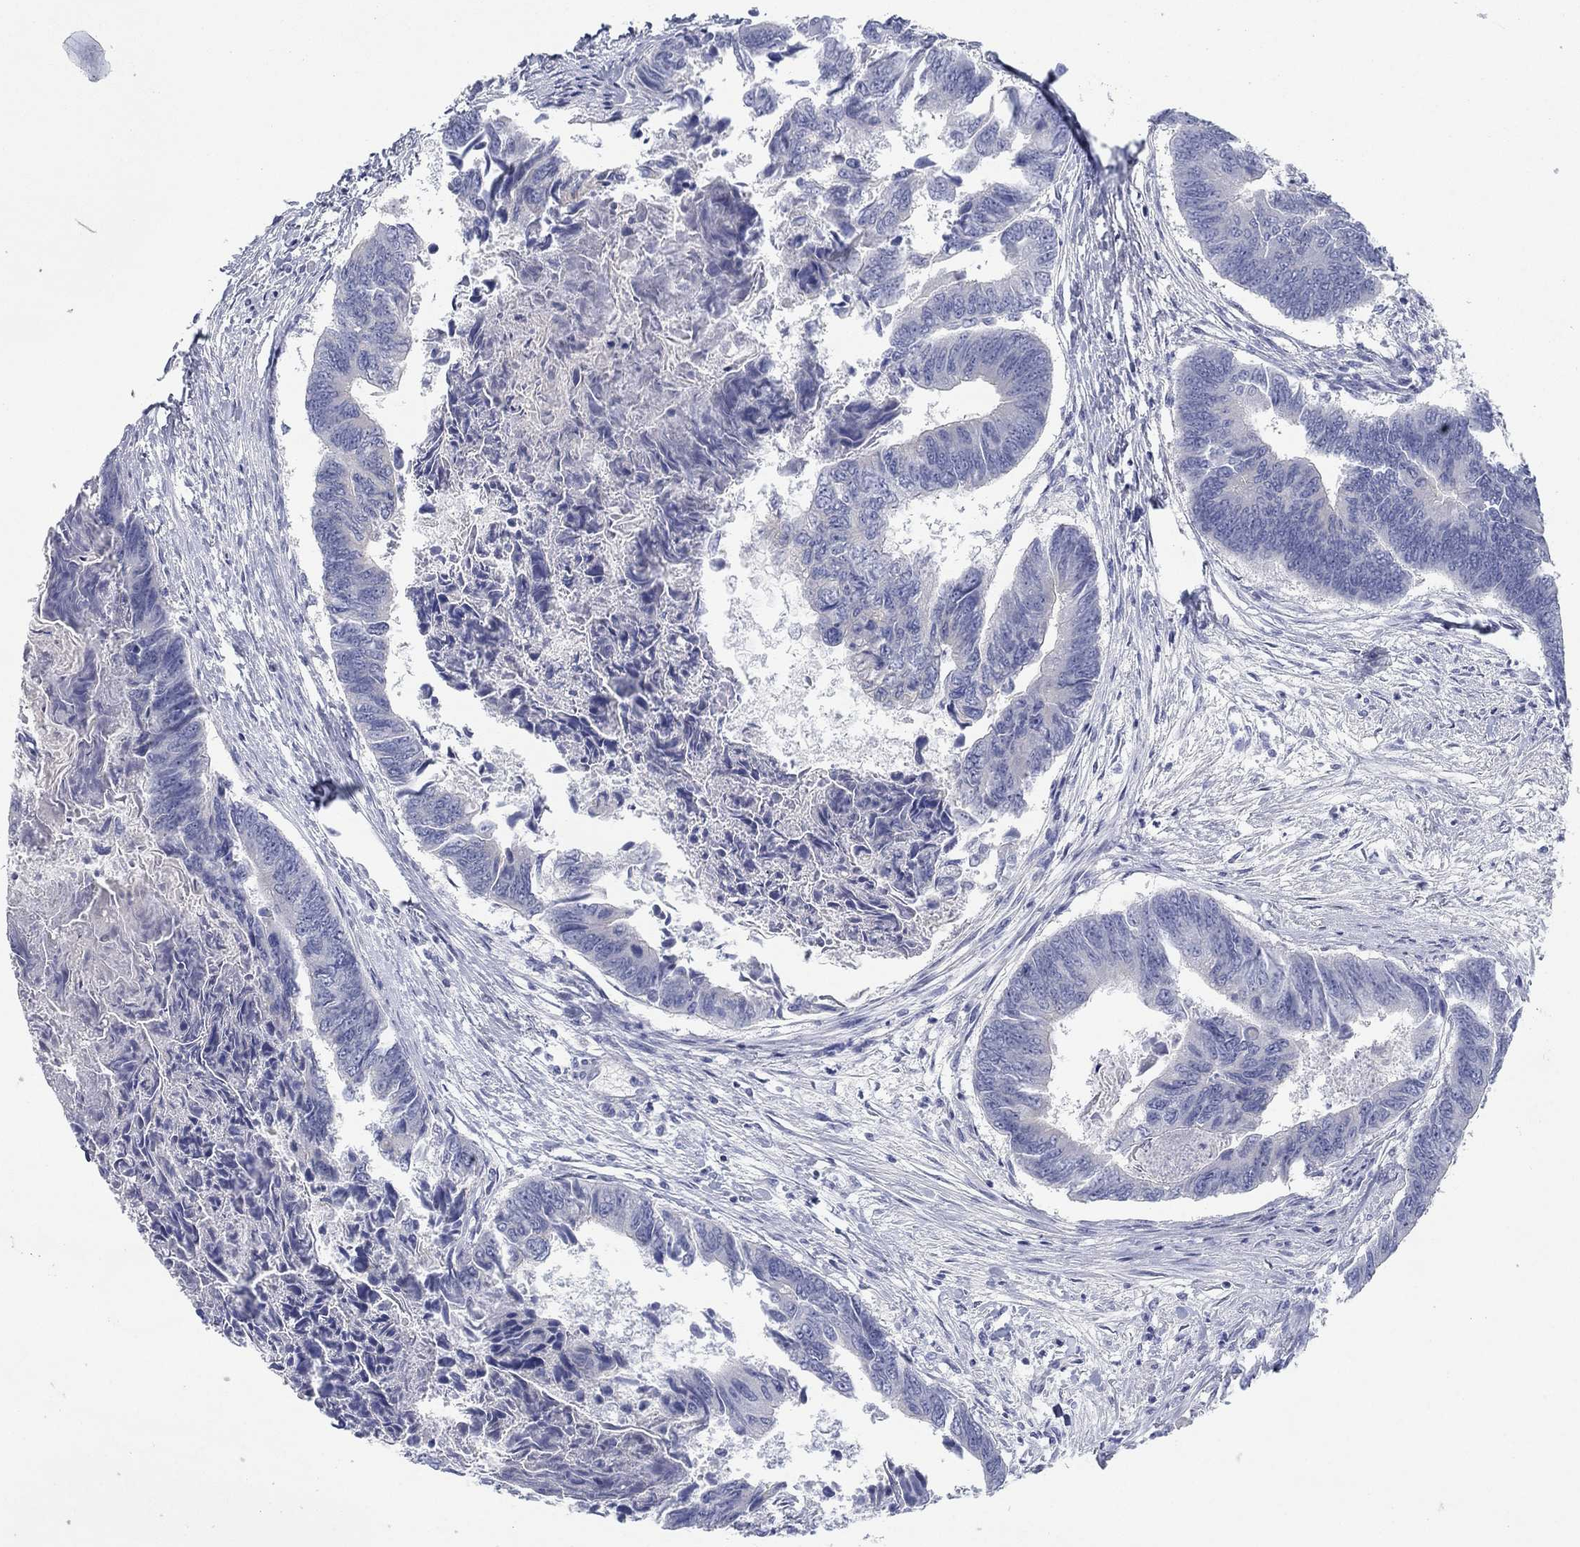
{"staining": {"intensity": "negative", "quantity": "none", "location": "none"}, "tissue": "colorectal cancer", "cell_type": "Tumor cells", "image_type": "cancer", "snomed": [{"axis": "morphology", "description": "Adenocarcinoma, NOS"}, {"axis": "topography", "description": "Colon"}], "caption": "Histopathology image shows no significant protein positivity in tumor cells of adenocarcinoma (colorectal).", "gene": "APOC3", "patient": {"sex": "female", "age": 65}}